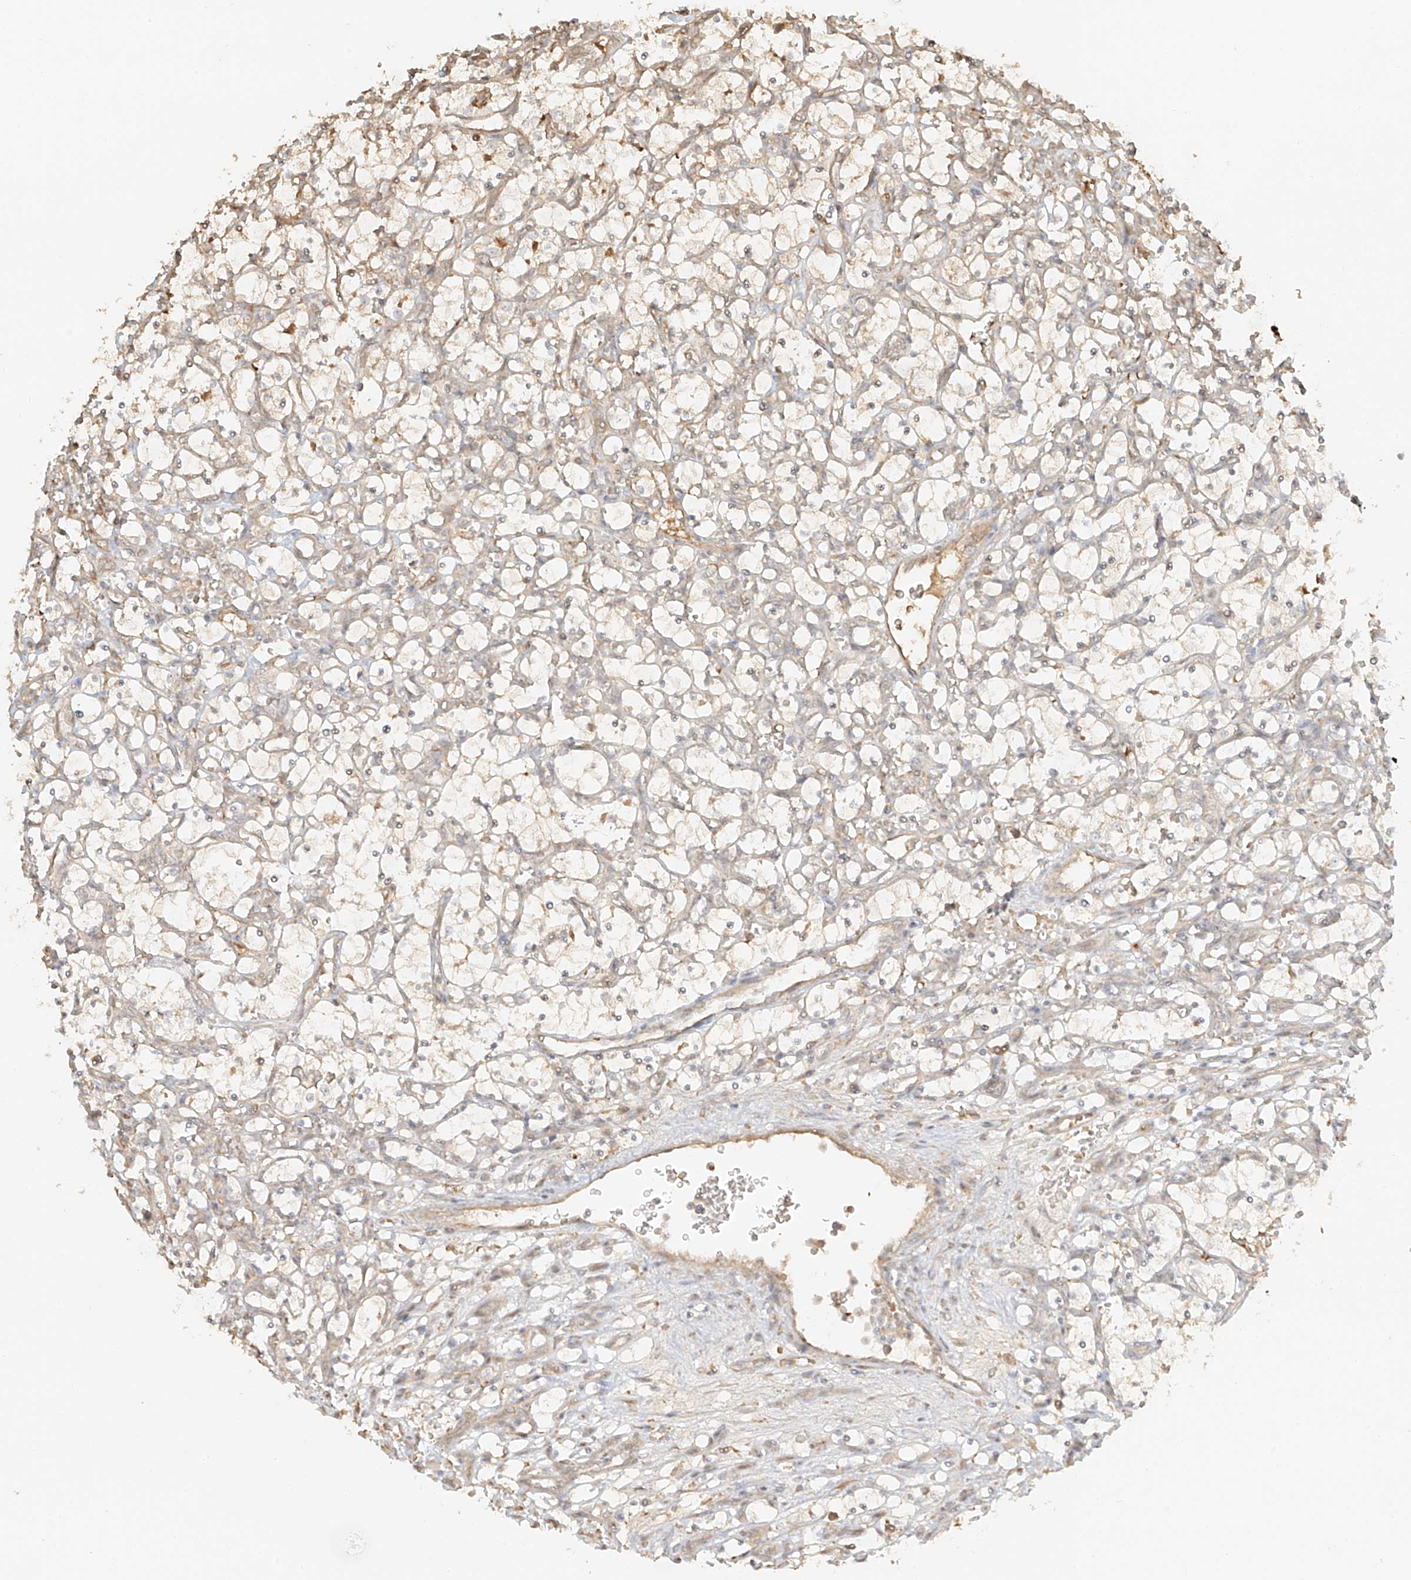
{"staining": {"intensity": "weak", "quantity": "<25%", "location": "cytoplasmic/membranous"}, "tissue": "renal cancer", "cell_type": "Tumor cells", "image_type": "cancer", "snomed": [{"axis": "morphology", "description": "Adenocarcinoma, NOS"}, {"axis": "topography", "description": "Kidney"}], "caption": "This is an immunohistochemistry photomicrograph of human adenocarcinoma (renal). There is no expression in tumor cells.", "gene": "UPK1B", "patient": {"sex": "female", "age": 69}}